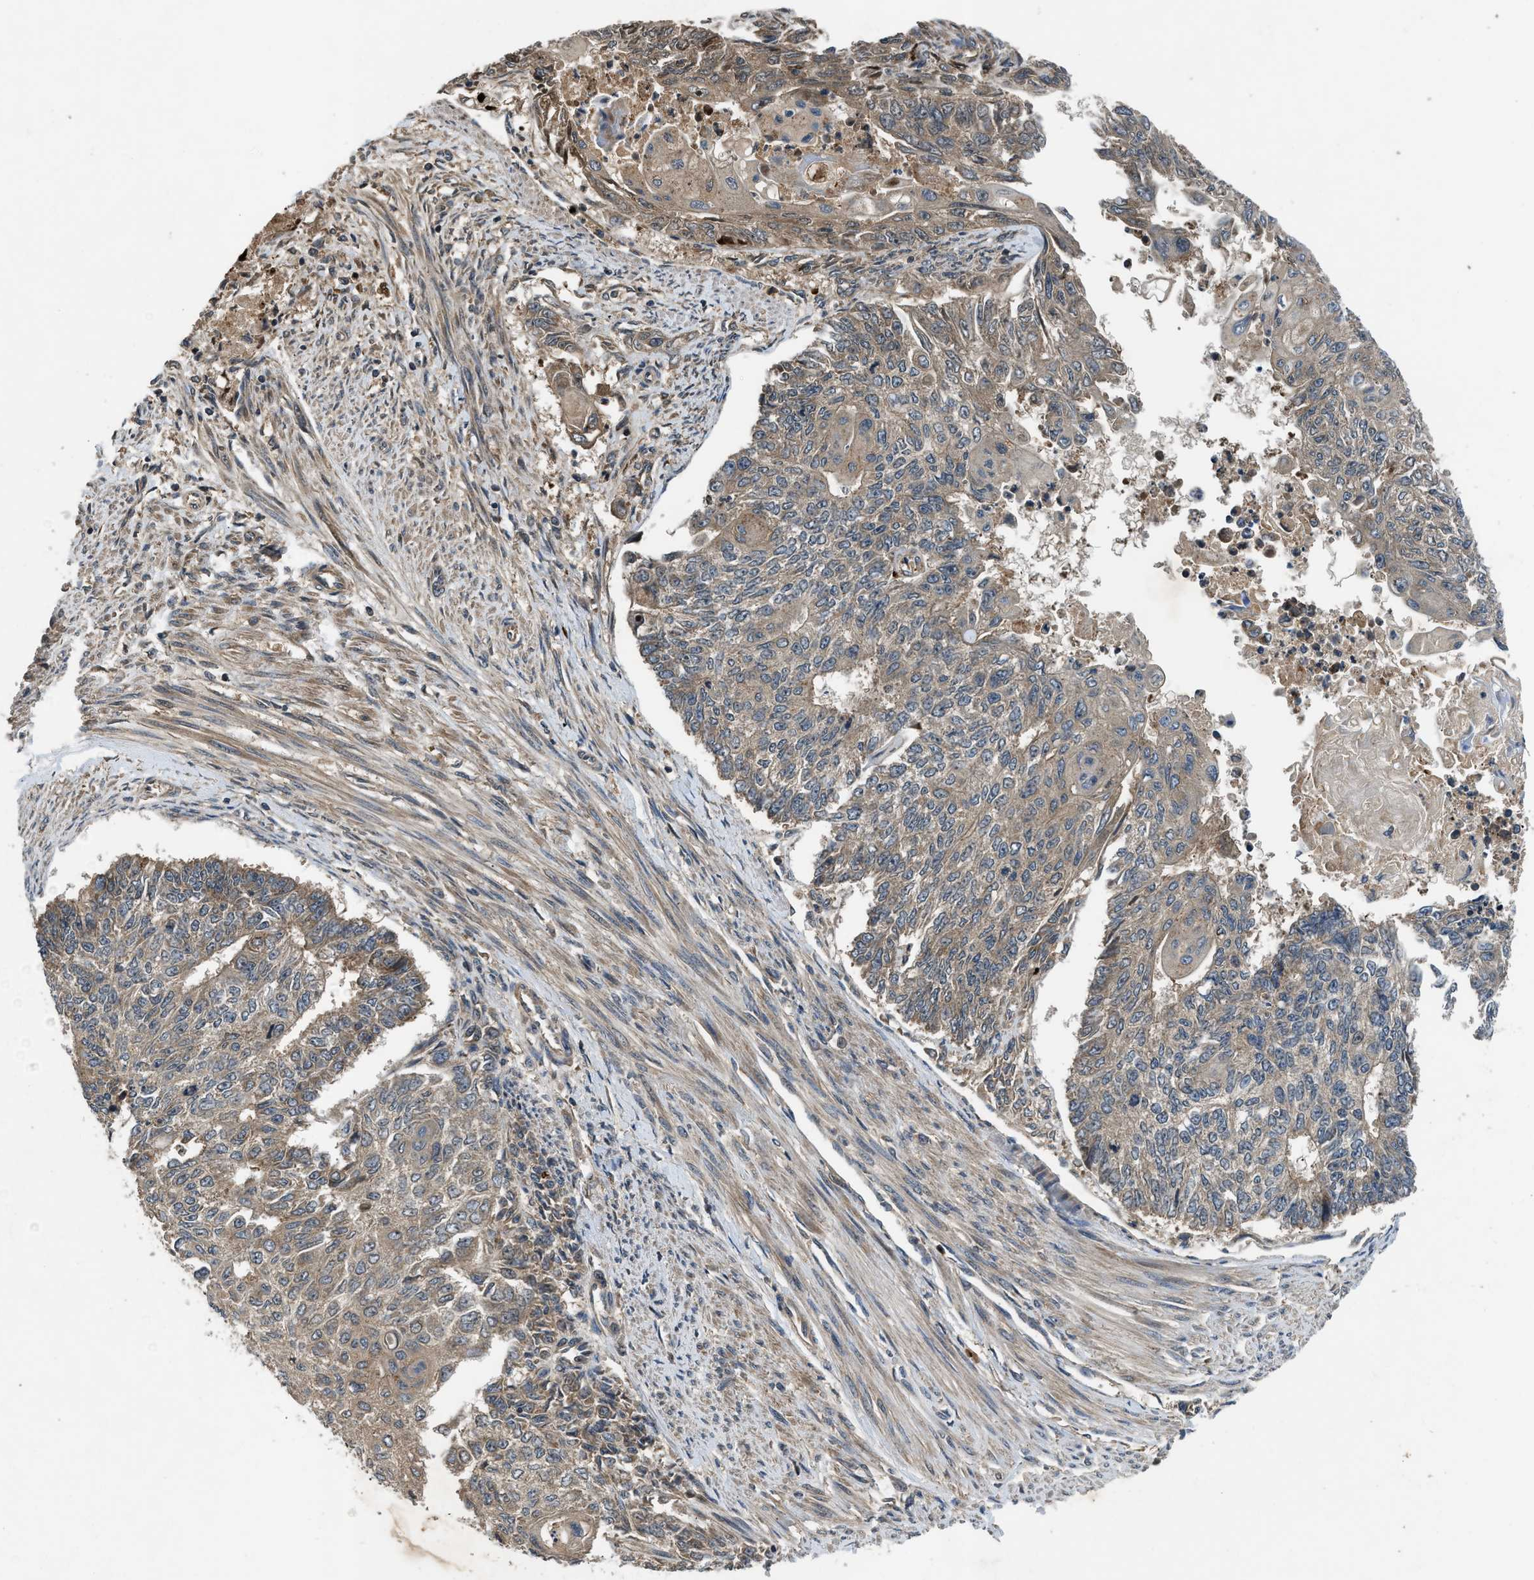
{"staining": {"intensity": "moderate", "quantity": ">75%", "location": "cytoplasmic/membranous"}, "tissue": "endometrial cancer", "cell_type": "Tumor cells", "image_type": "cancer", "snomed": [{"axis": "morphology", "description": "Adenocarcinoma, NOS"}, {"axis": "topography", "description": "Endometrium"}], "caption": "Immunohistochemistry (DAB) staining of human adenocarcinoma (endometrial) demonstrates moderate cytoplasmic/membranous protein positivity in approximately >75% of tumor cells. Immunohistochemistry stains the protein of interest in brown and the nuclei are stained blue.", "gene": "RPS6KB1", "patient": {"sex": "female", "age": 32}}